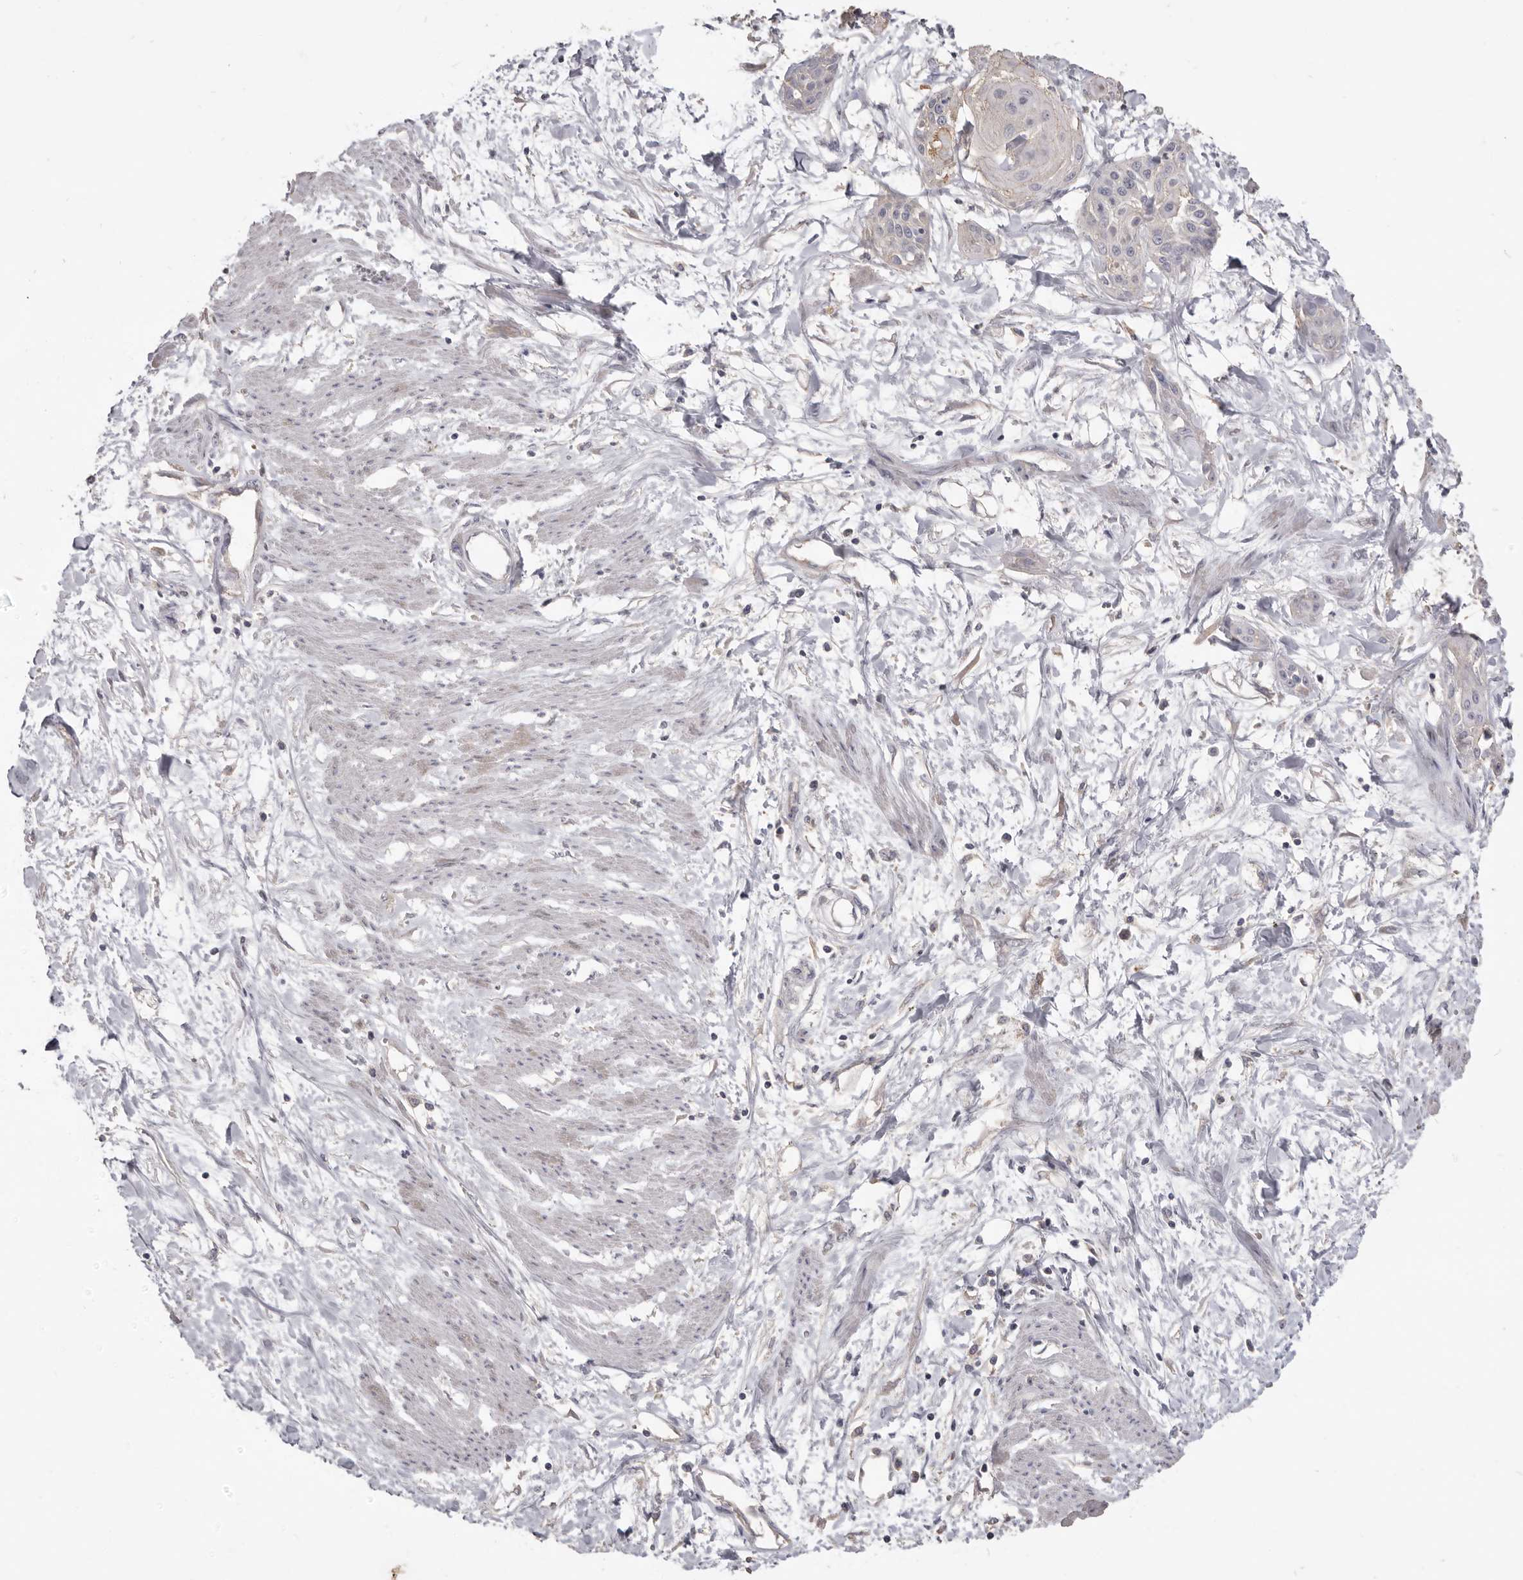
{"staining": {"intensity": "negative", "quantity": "none", "location": "none"}, "tissue": "cervical cancer", "cell_type": "Tumor cells", "image_type": "cancer", "snomed": [{"axis": "morphology", "description": "Squamous cell carcinoma, NOS"}, {"axis": "topography", "description": "Cervix"}], "caption": "Tumor cells are negative for brown protein staining in squamous cell carcinoma (cervical). (Immunohistochemistry, brightfield microscopy, high magnification).", "gene": "HCAR2", "patient": {"sex": "female", "age": 57}}